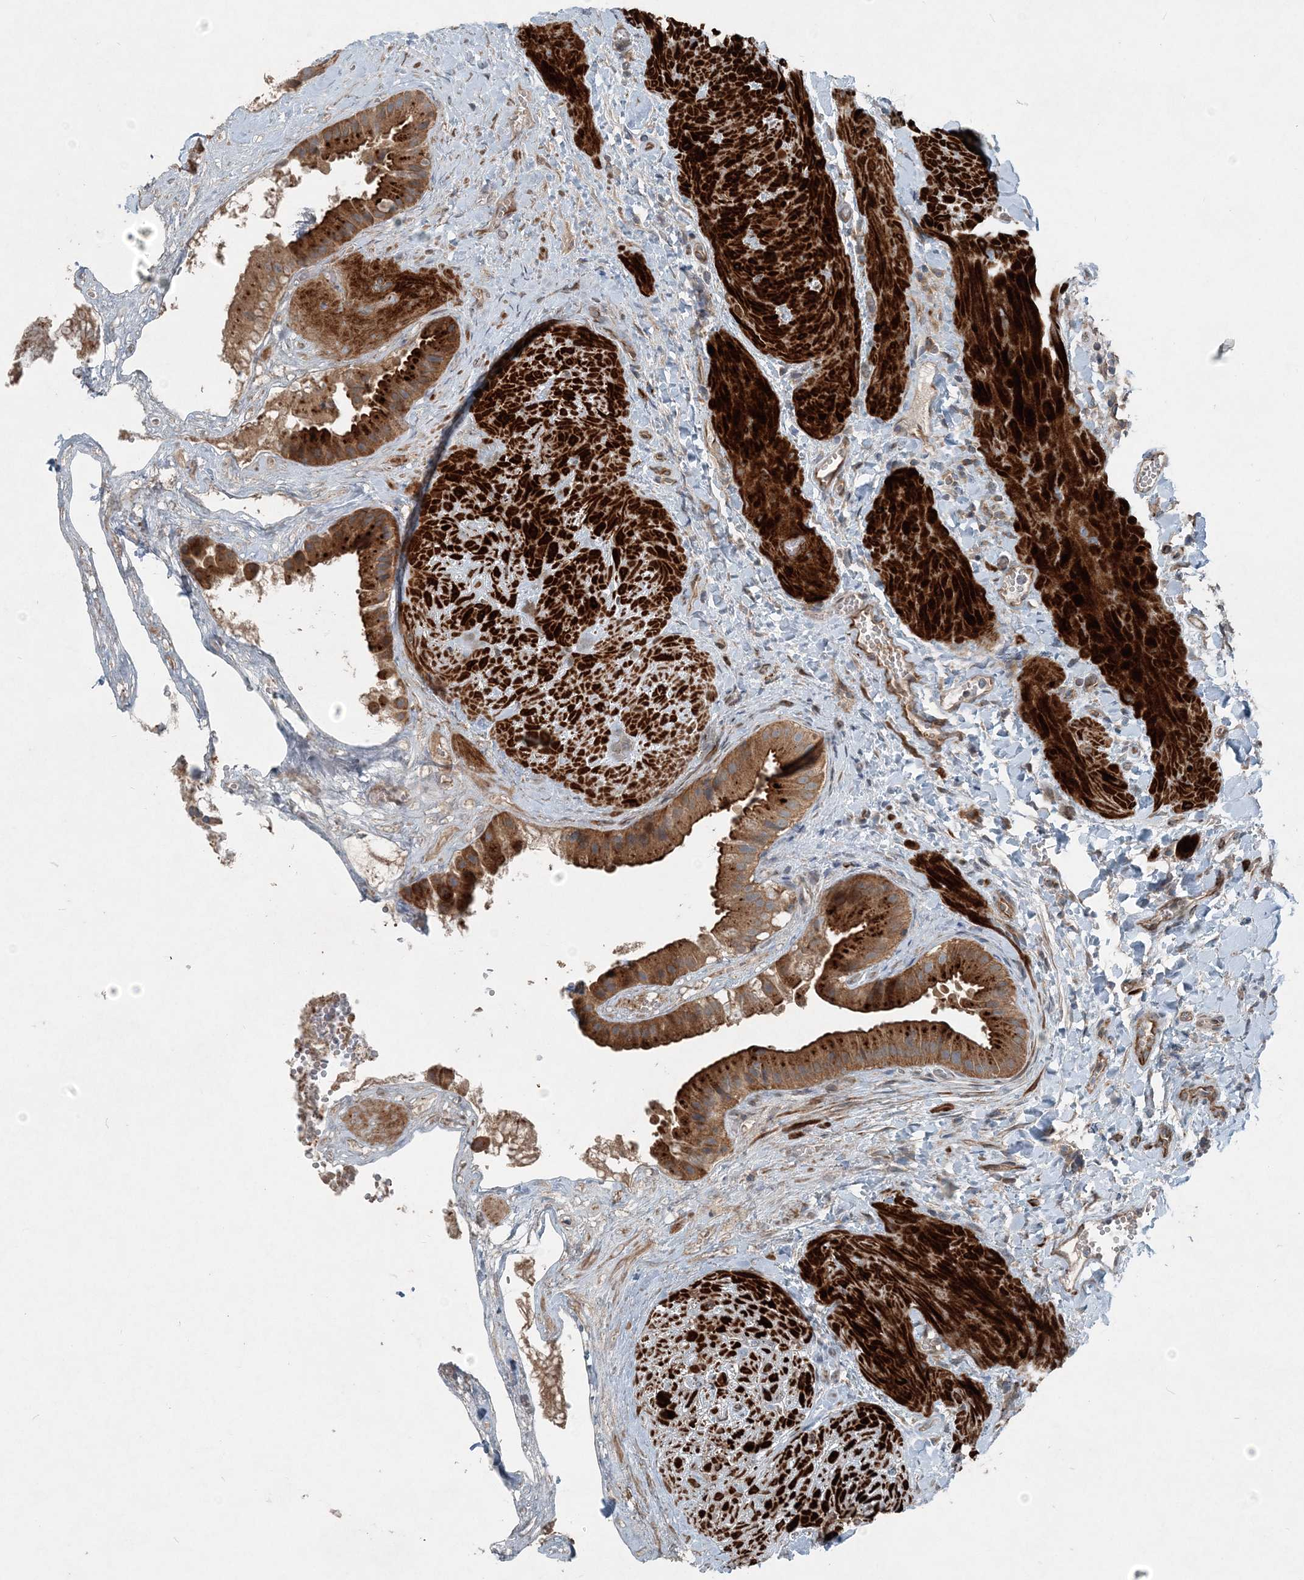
{"staining": {"intensity": "moderate", "quantity": ">75%", "location": "cytoplasmic/membranous"}, "tissue": "gallbladder", "cell_type": "Glandular cells", "image_type": "normal", "snomed": [{"axis": "morphology", "description": "Normal tissue, NOS"}, {"axis": "topography", "description": "Gallbladder"}], "caption": "Gallbladder stained with a brown dye demonstrates moderate cytoplasmic/membranous positive expression in about >75% of glandular cells.", "gene": "INTU", "patient": {"sex": "male", "age": 55}}